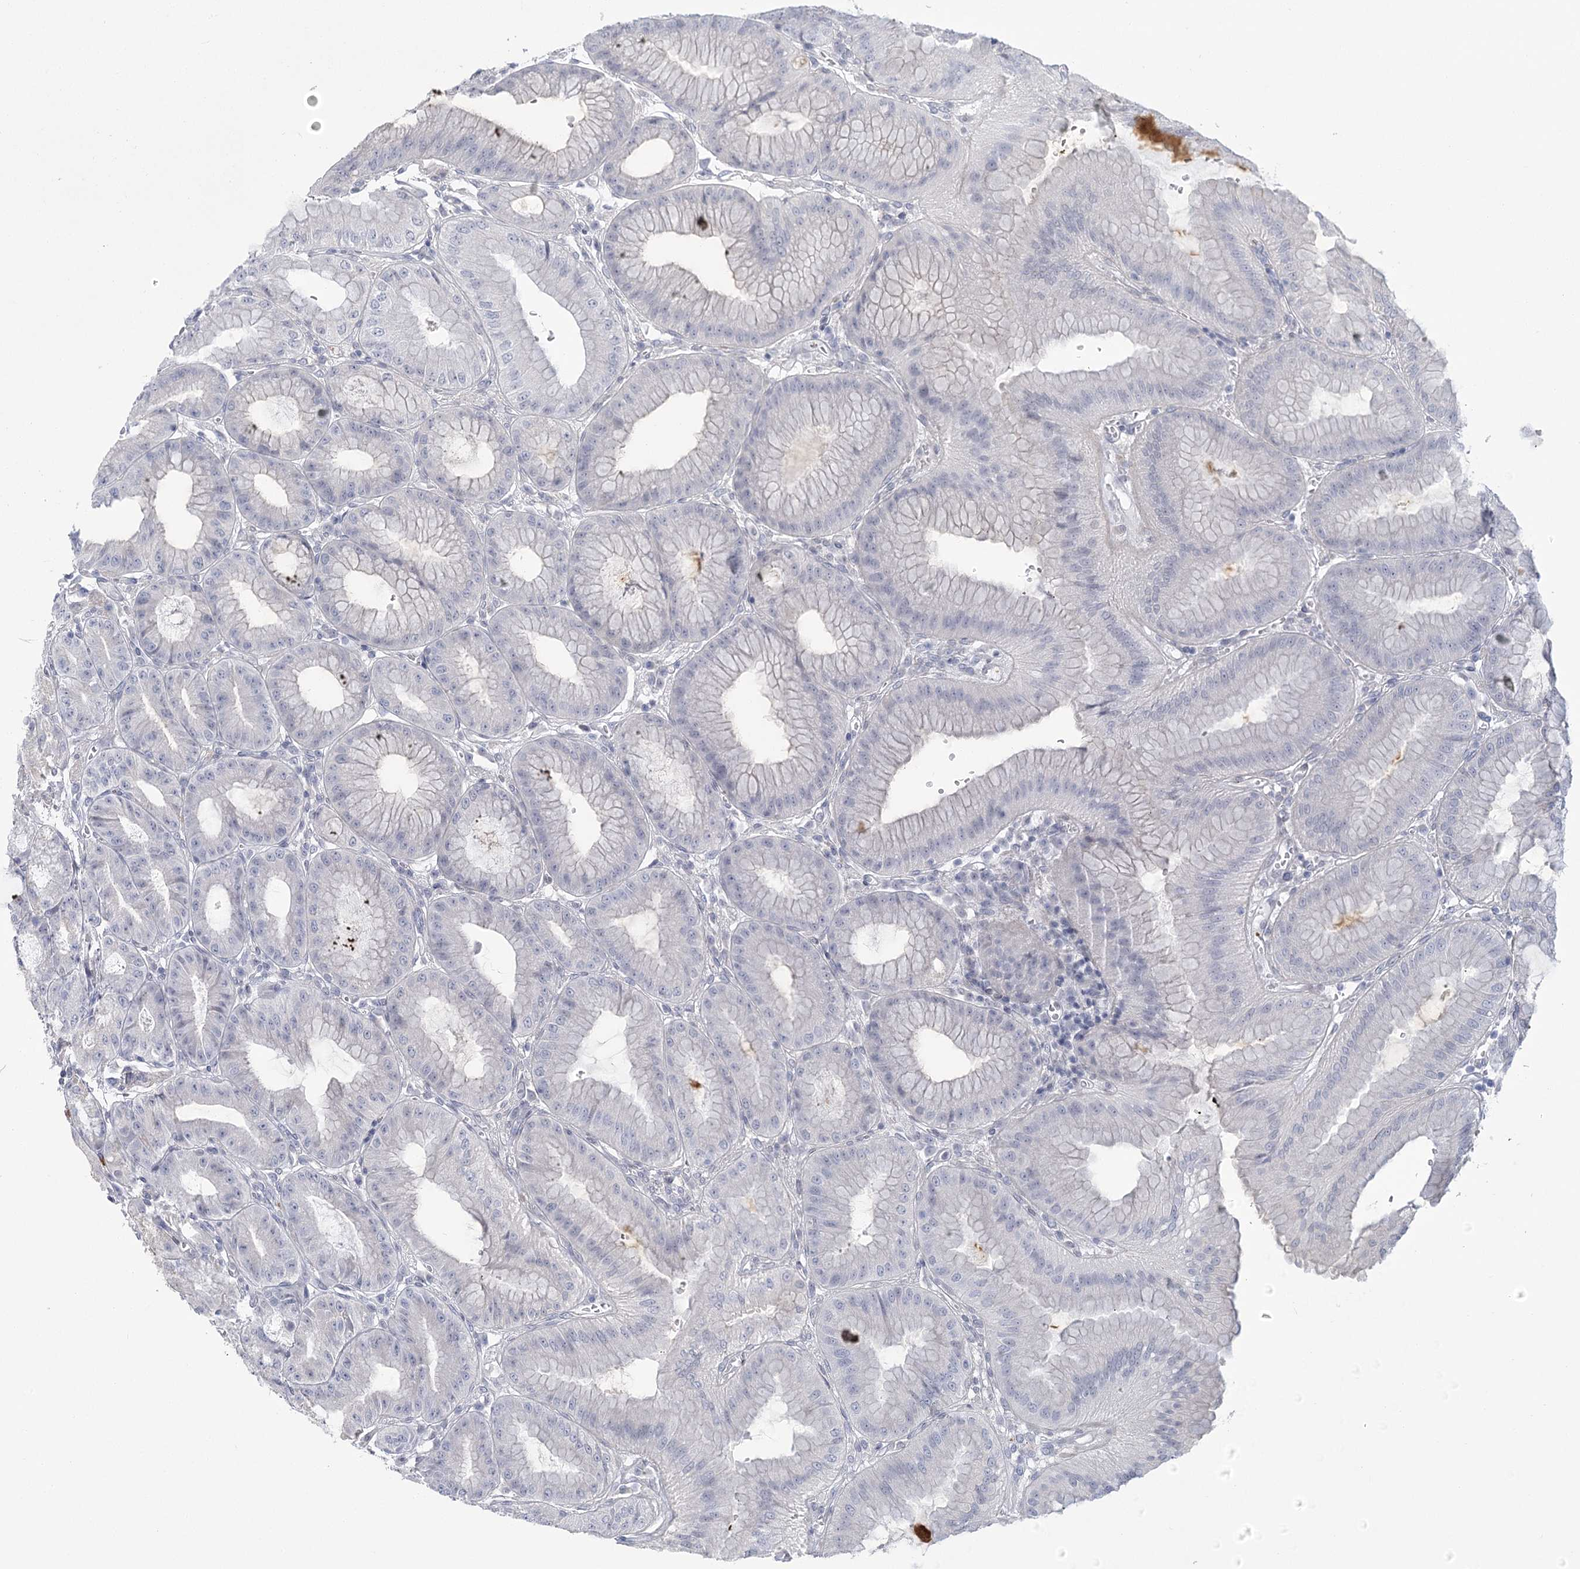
{"staining": {"intensity": "negative", "quantity": "none", "location": "none"}, "tissue": "stomach", "cell_type": "Glandular cells", "image_type": "normal", "snomed": [{"axis": "morphology", "description": "Normal tissue, NOS"}, {"axis": "topography", "description": "Stomach, lower"}], "caption": "IHC histopathology image of benign stomach: human stomach stained with DAB displays no significant protein positivity in glandular cells. (Immunohistochemistry (ihc), brightfield microscopy, high magnification).", "gene": "FAM76B", "patient": {"sex": "male", "age": 71}}